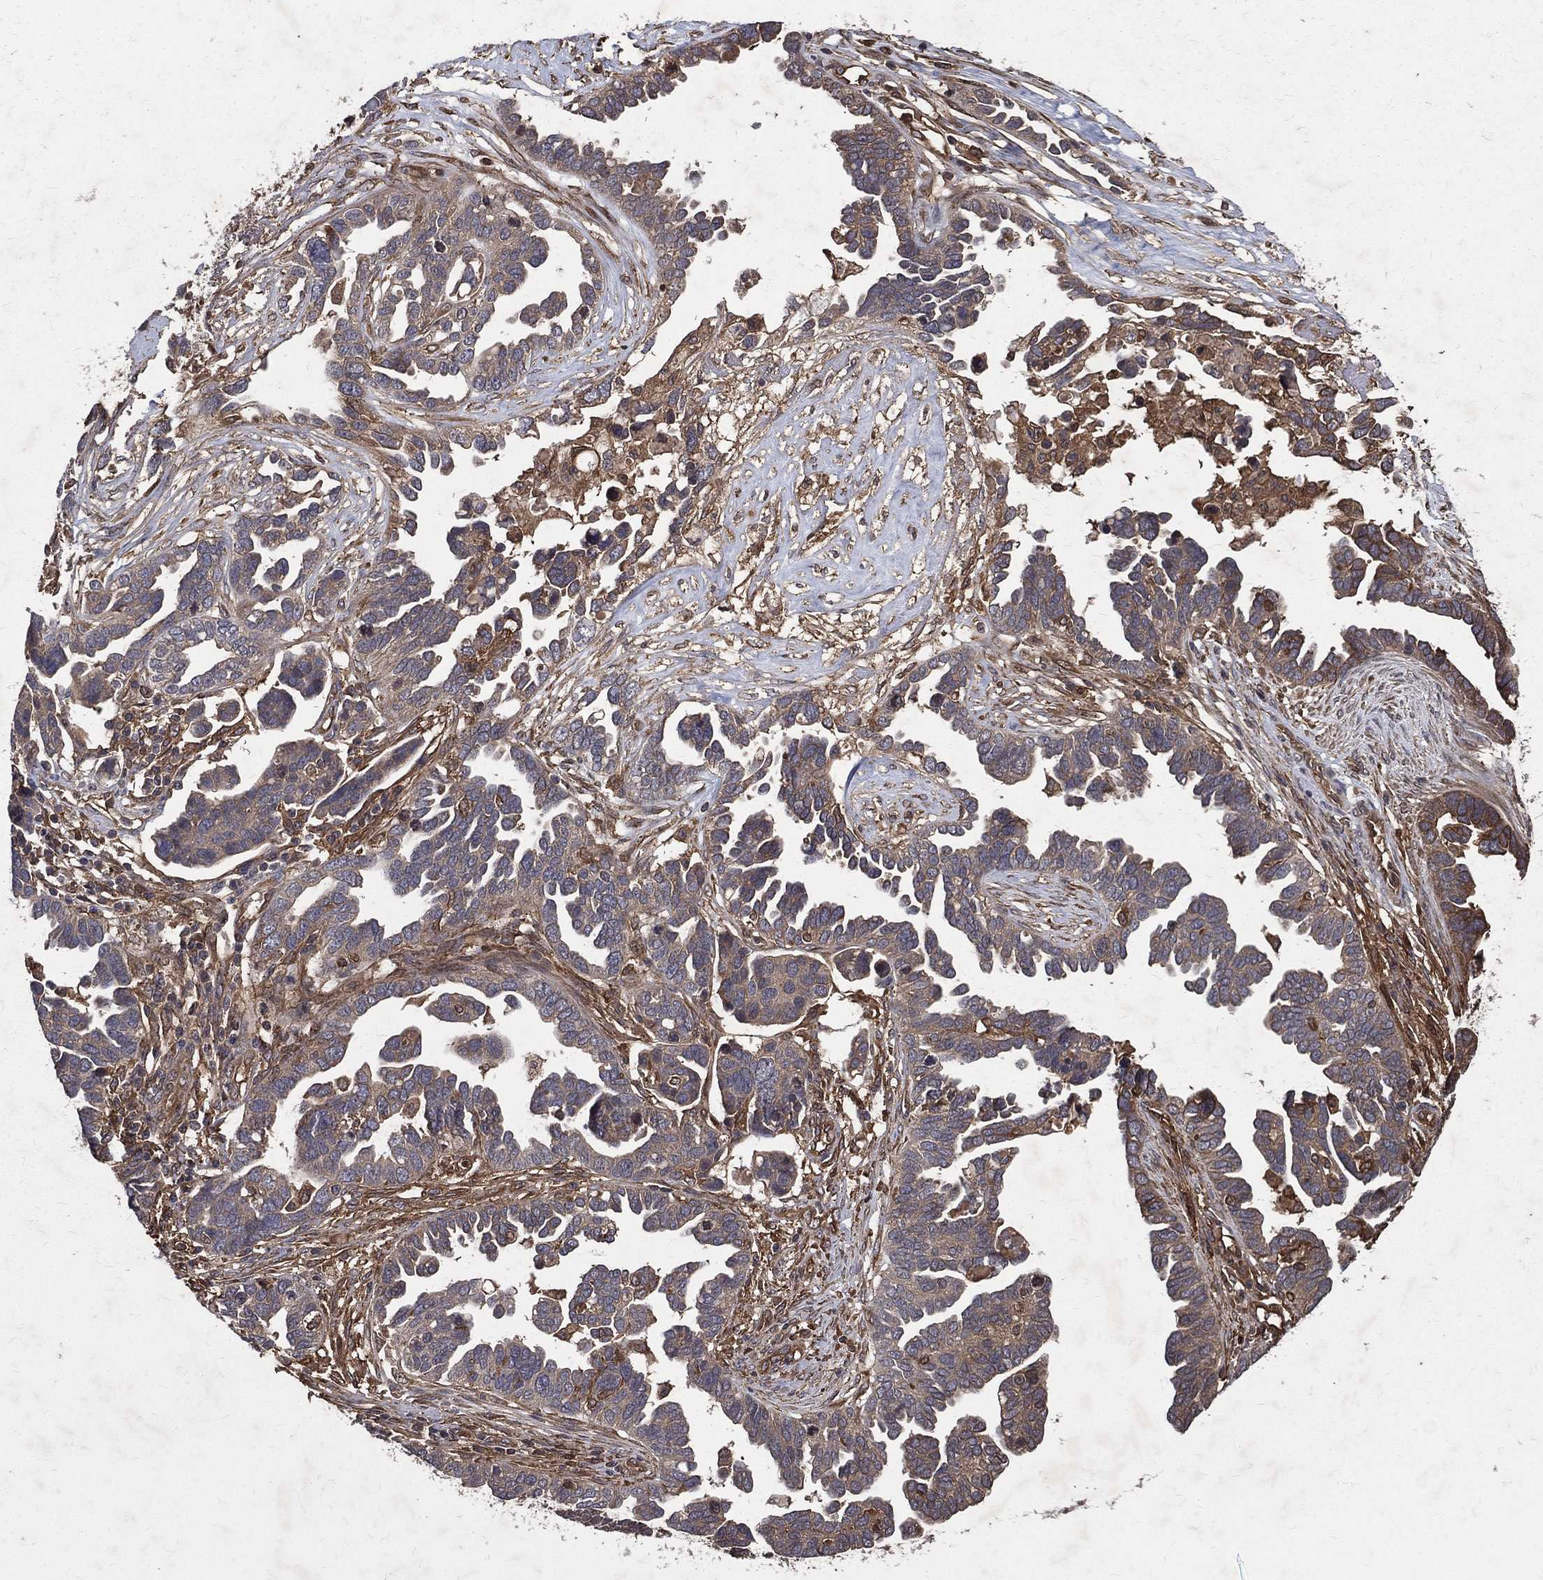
{"staining": {"intensity": "weak", "quantity": "25%-75%", "location": "cytoplasmic/membranous"}, "tissue": "ovarian cancer", "cell_type": "Tumor cells", "image_type": "cancer", "snomed": [{"axis": "morphology", "description": "Cystadenocarcinoma, serous, NOS"}, {"axis": "topography", "description": "Ovary"}], "caption": "Ovarian serous cystadenocarcinoma stained with DAB immunohistochemistry (IHC) exhibits low levels of weak cytoplasmic/membranous staining in approximately 25%-75% of tumor cells.", "gene": "DPYSL2", "patient": {"sex": "female", "age": 54}}